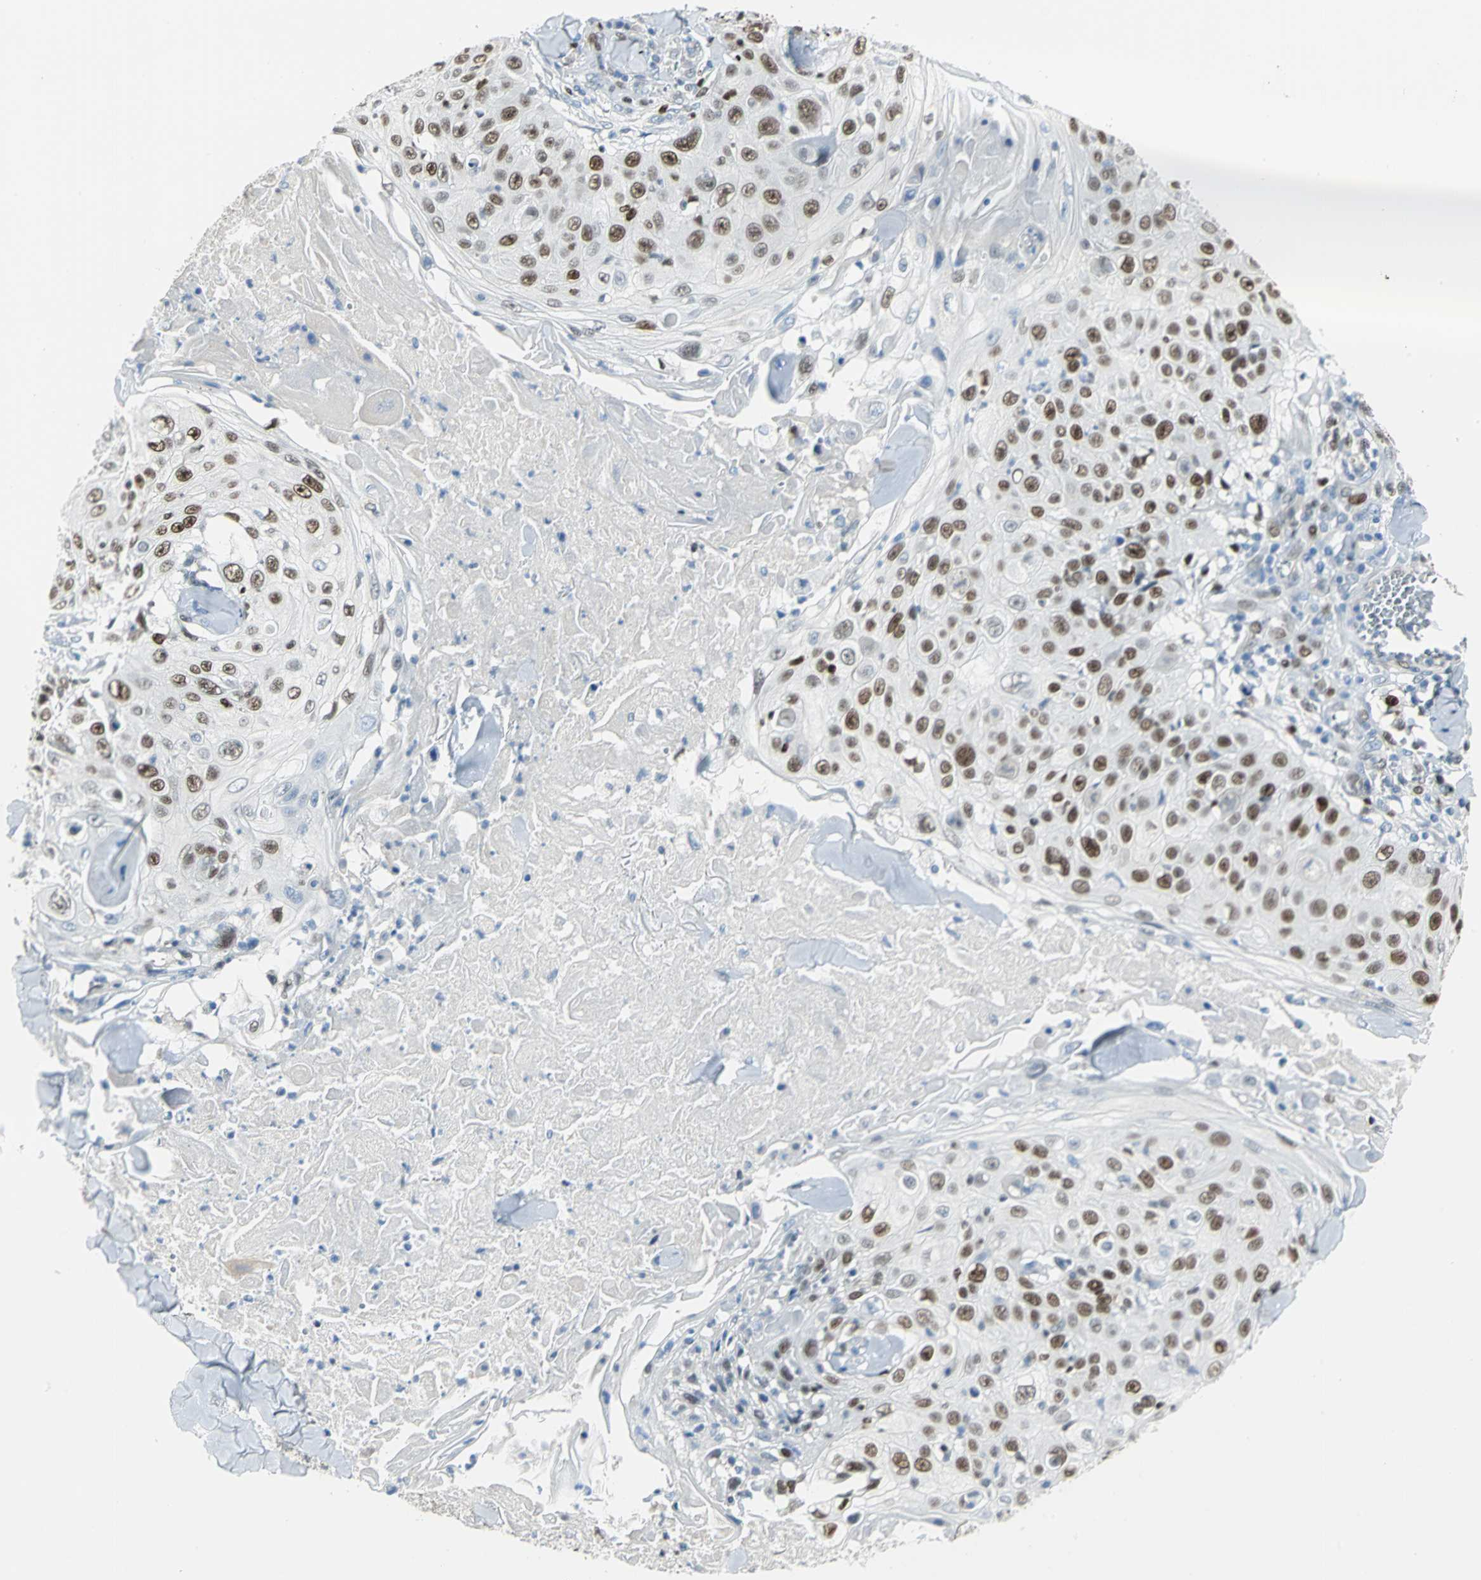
{"staining": {"intensity": "moderate", "quantity": ">75%", "location": "nuclear"}, "tissue": "skin cancer", "cell_type": "Tumor cells", "image_type": "cancer", "snomed": [{"axis": "morphology", "description": "Squamous cell carcinoma, NOS"}, {"axis": "topography", "description": "Skin"}], "caption": "Immunohistochemistry (IHC) histopathology image of human squamous cell carcinoma (skin) stained for a protein (brown), which exhibits medium levels of moderate nuclear positivity in about >75% of tumor cells.", "gene": "MCM3", "patient": {"sex": "male", "age": 86}}